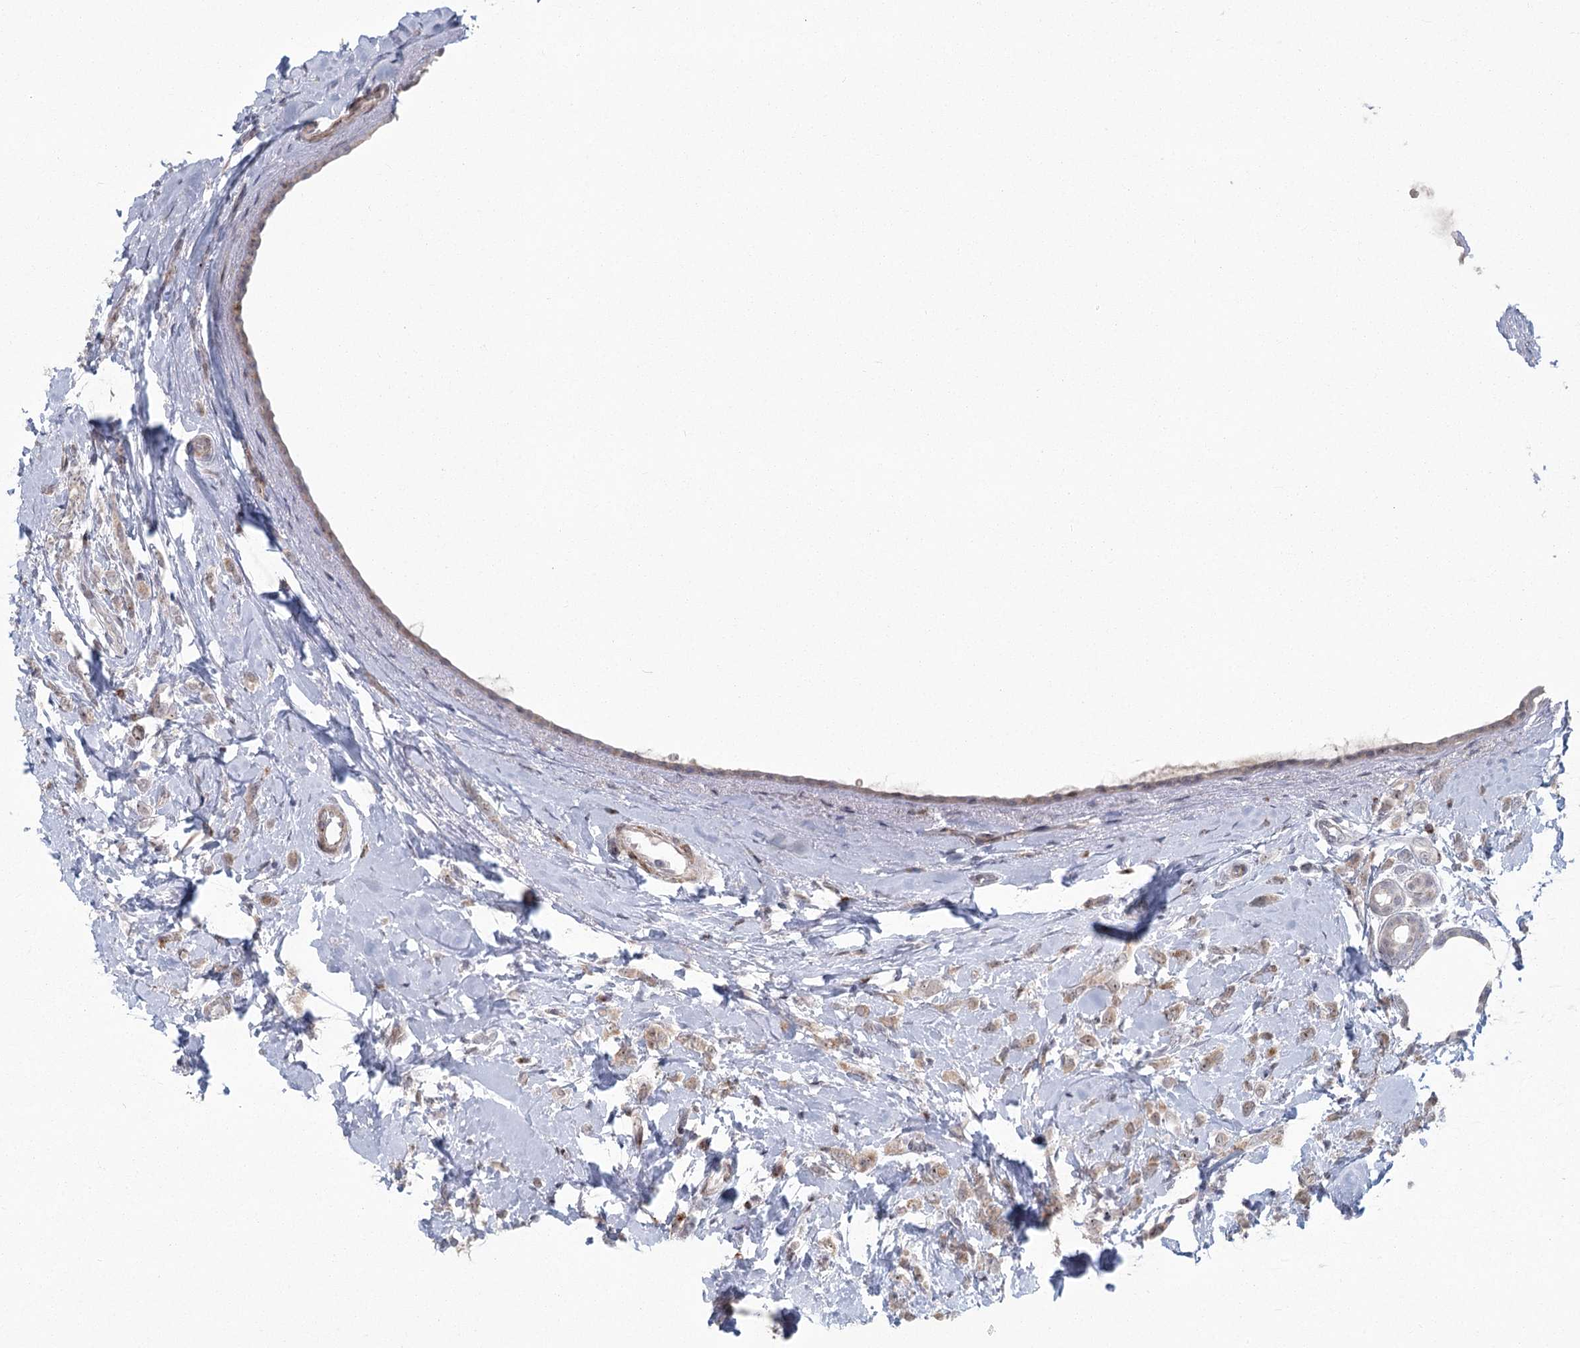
{"staining": {"intensity": "weak", "quantity": ">75%", "location": "cytoplasmic/membranous,nuclear"}, "tissue": "breast cancer", "cell_type": "Tumor cells", "image_type": "cancer", "snomed": [{"axis": "morphology", "description": "Lobular carcinoma"}, {"axis": "topography", "description": "Breast"}], "caption": "A brown stain labels weak cytoplasmic/membranous and nuclear staining of a protein in human breast cancer (lobular carcinoma) tumor cells.", "gene": "PARM1", "patient": {"sex": "female", "age": 47}}